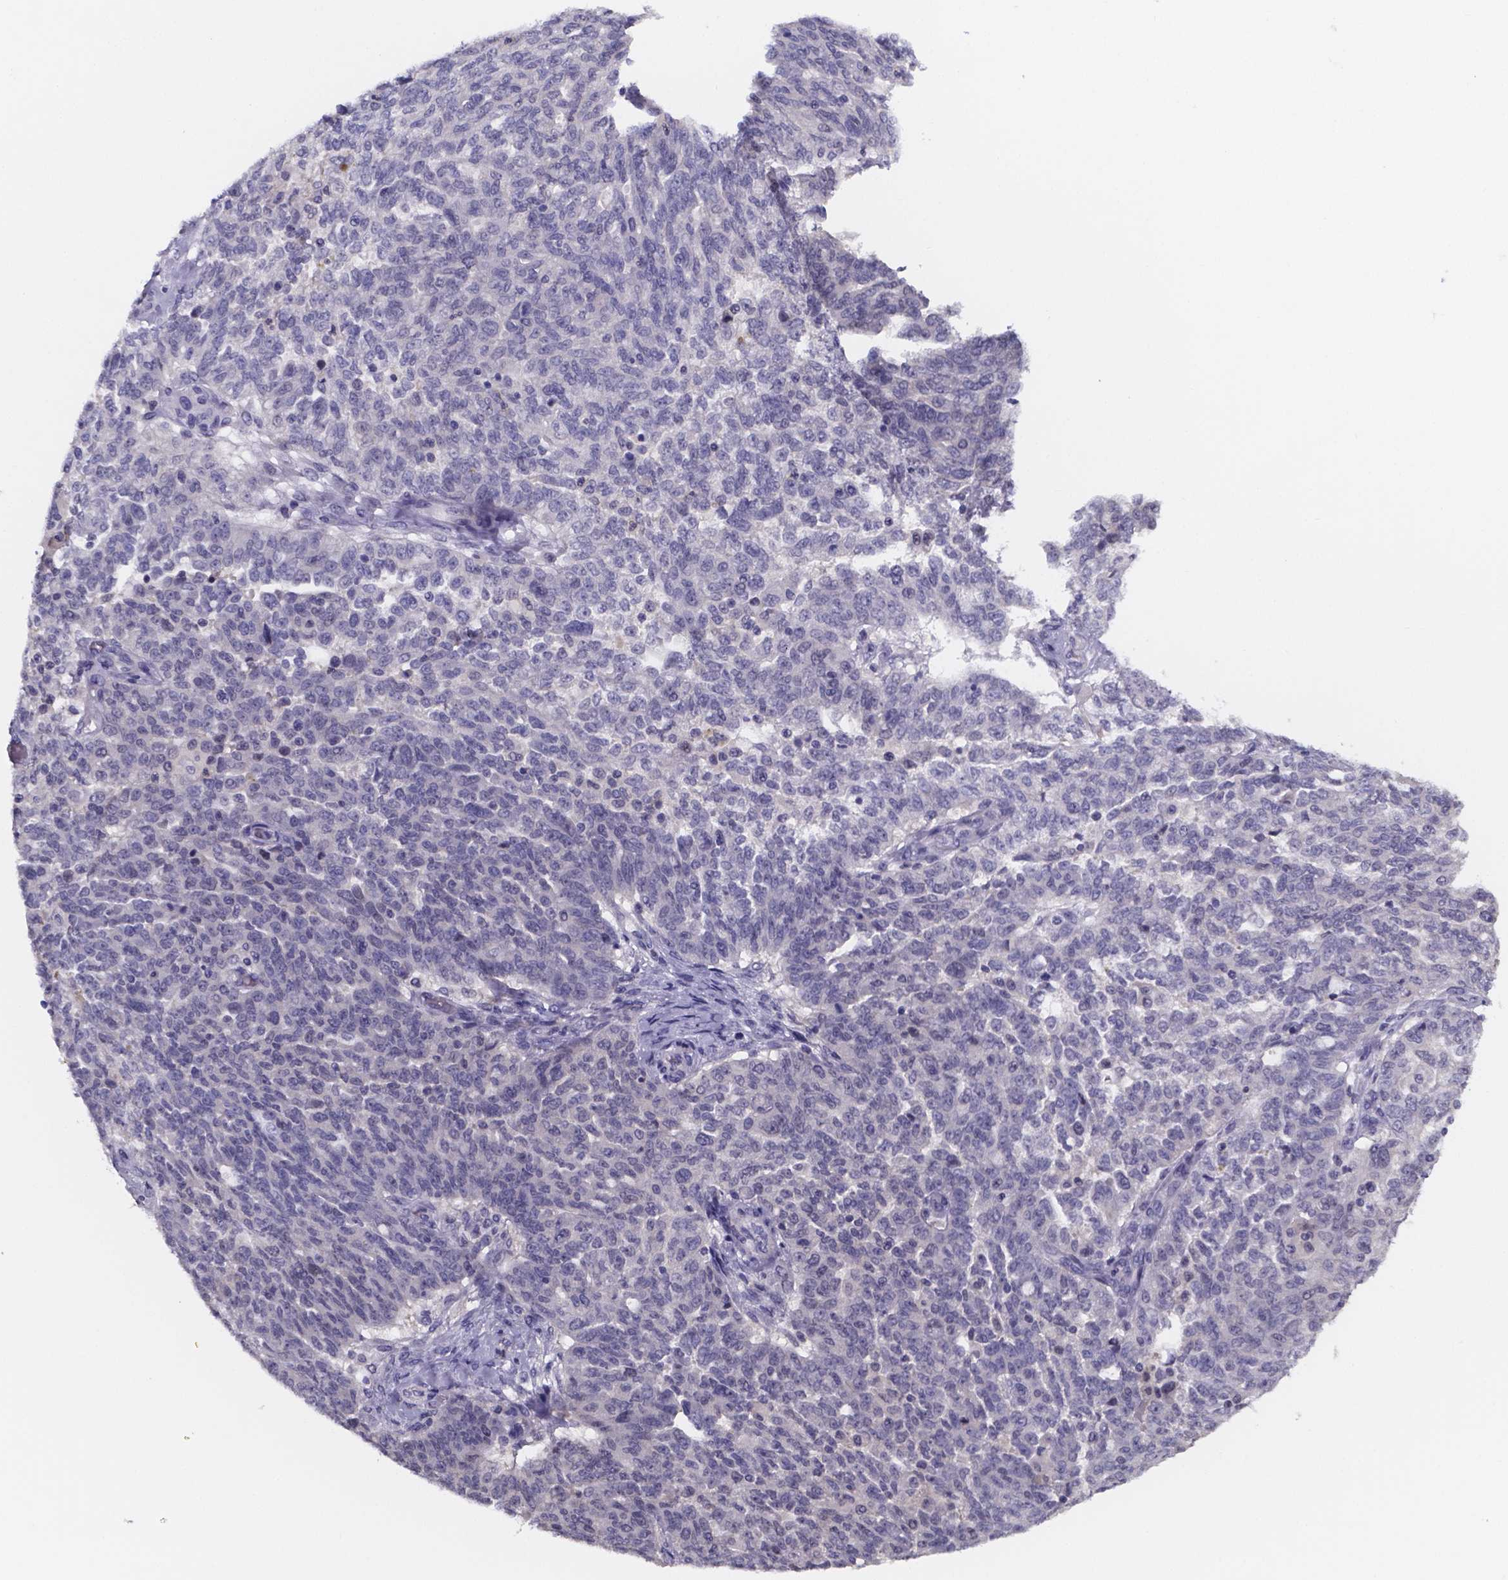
{"staining": {"intensity": "negative", "quantity": "none", "location": "none"}, "tissue": "ovarian cancer", "cell_type": "Tumor cells", "image_type": "cancer", "snomed": [{"axis": "morphology", "description": "Cystadenocarcinoma, serous, NOS"}, {"axis": "topography", "description": "Ovary"}], "caption": "The photomicrograph exhibits no significant expression in tumor cells of ovarian cancer. The staining is performed using DAB (3,3'-diaminobenzidine) brown chromogen with nuclei counter-stained in using hematoxylin.", "gene": "IZUMO1", "patient": {"sex": "female", "age": 67}}